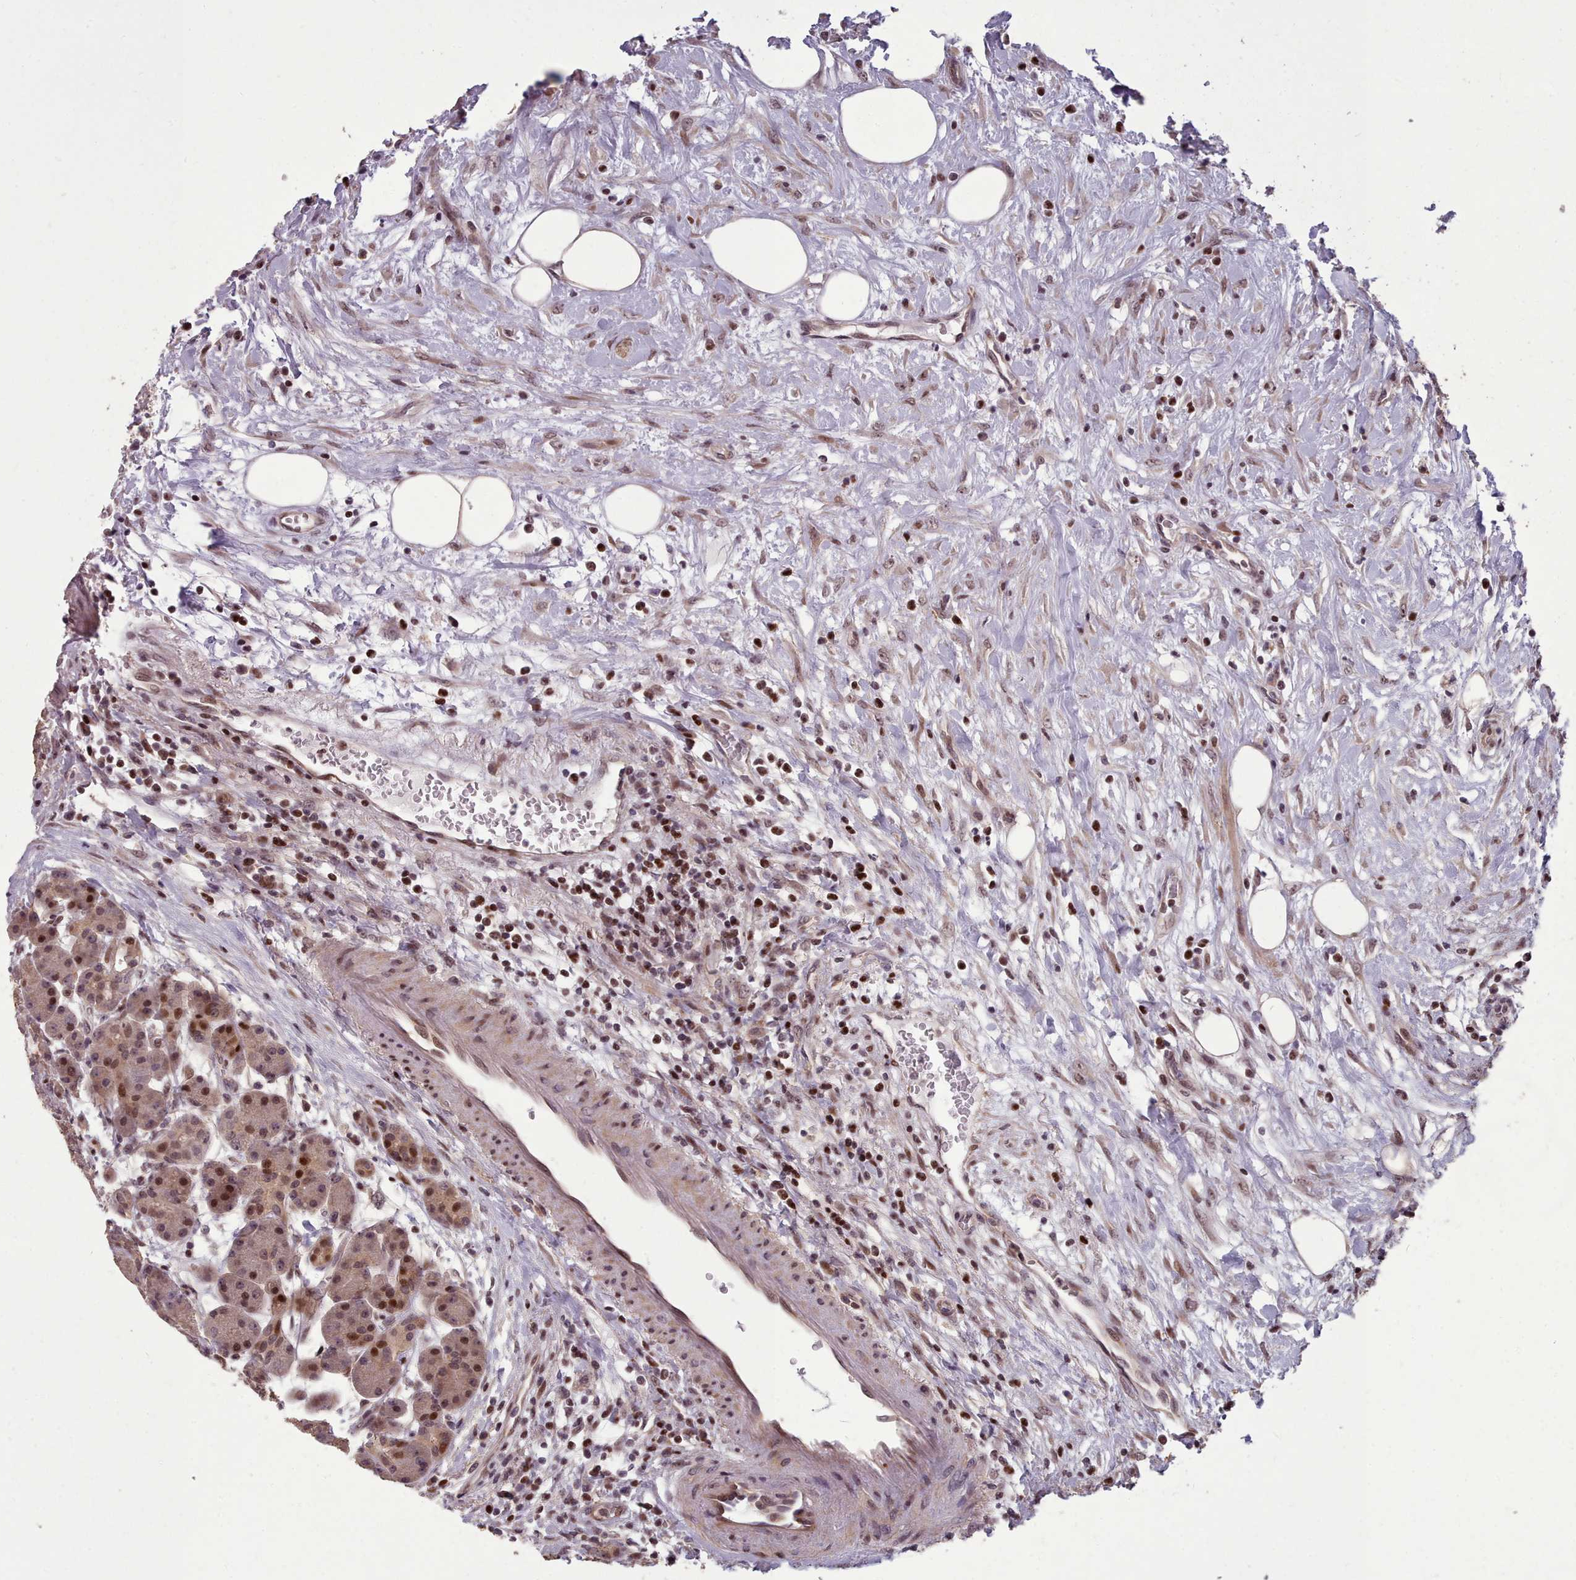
{"staining": {"intensity": "moderate", "quantity": ">75%", "location": "cytoplasmic/membranous,nuclear"}, "tissue": "pancreas", "cell_type": "Exocrine glandular cells", "image_type": "normal", "snomed": [{"axis": "morphology", "description": "Normal tissue, NOS"}, {"axis": "topography", "description": "Pancreas"}], "caption": "Moderate cytoplasmic/membranous,nuclear expression is seen in approximately >75% of exocrine glandular cells in benign pancreas.", "gene": "ENSA", "patient": {"sex": "male", "age": 63}}